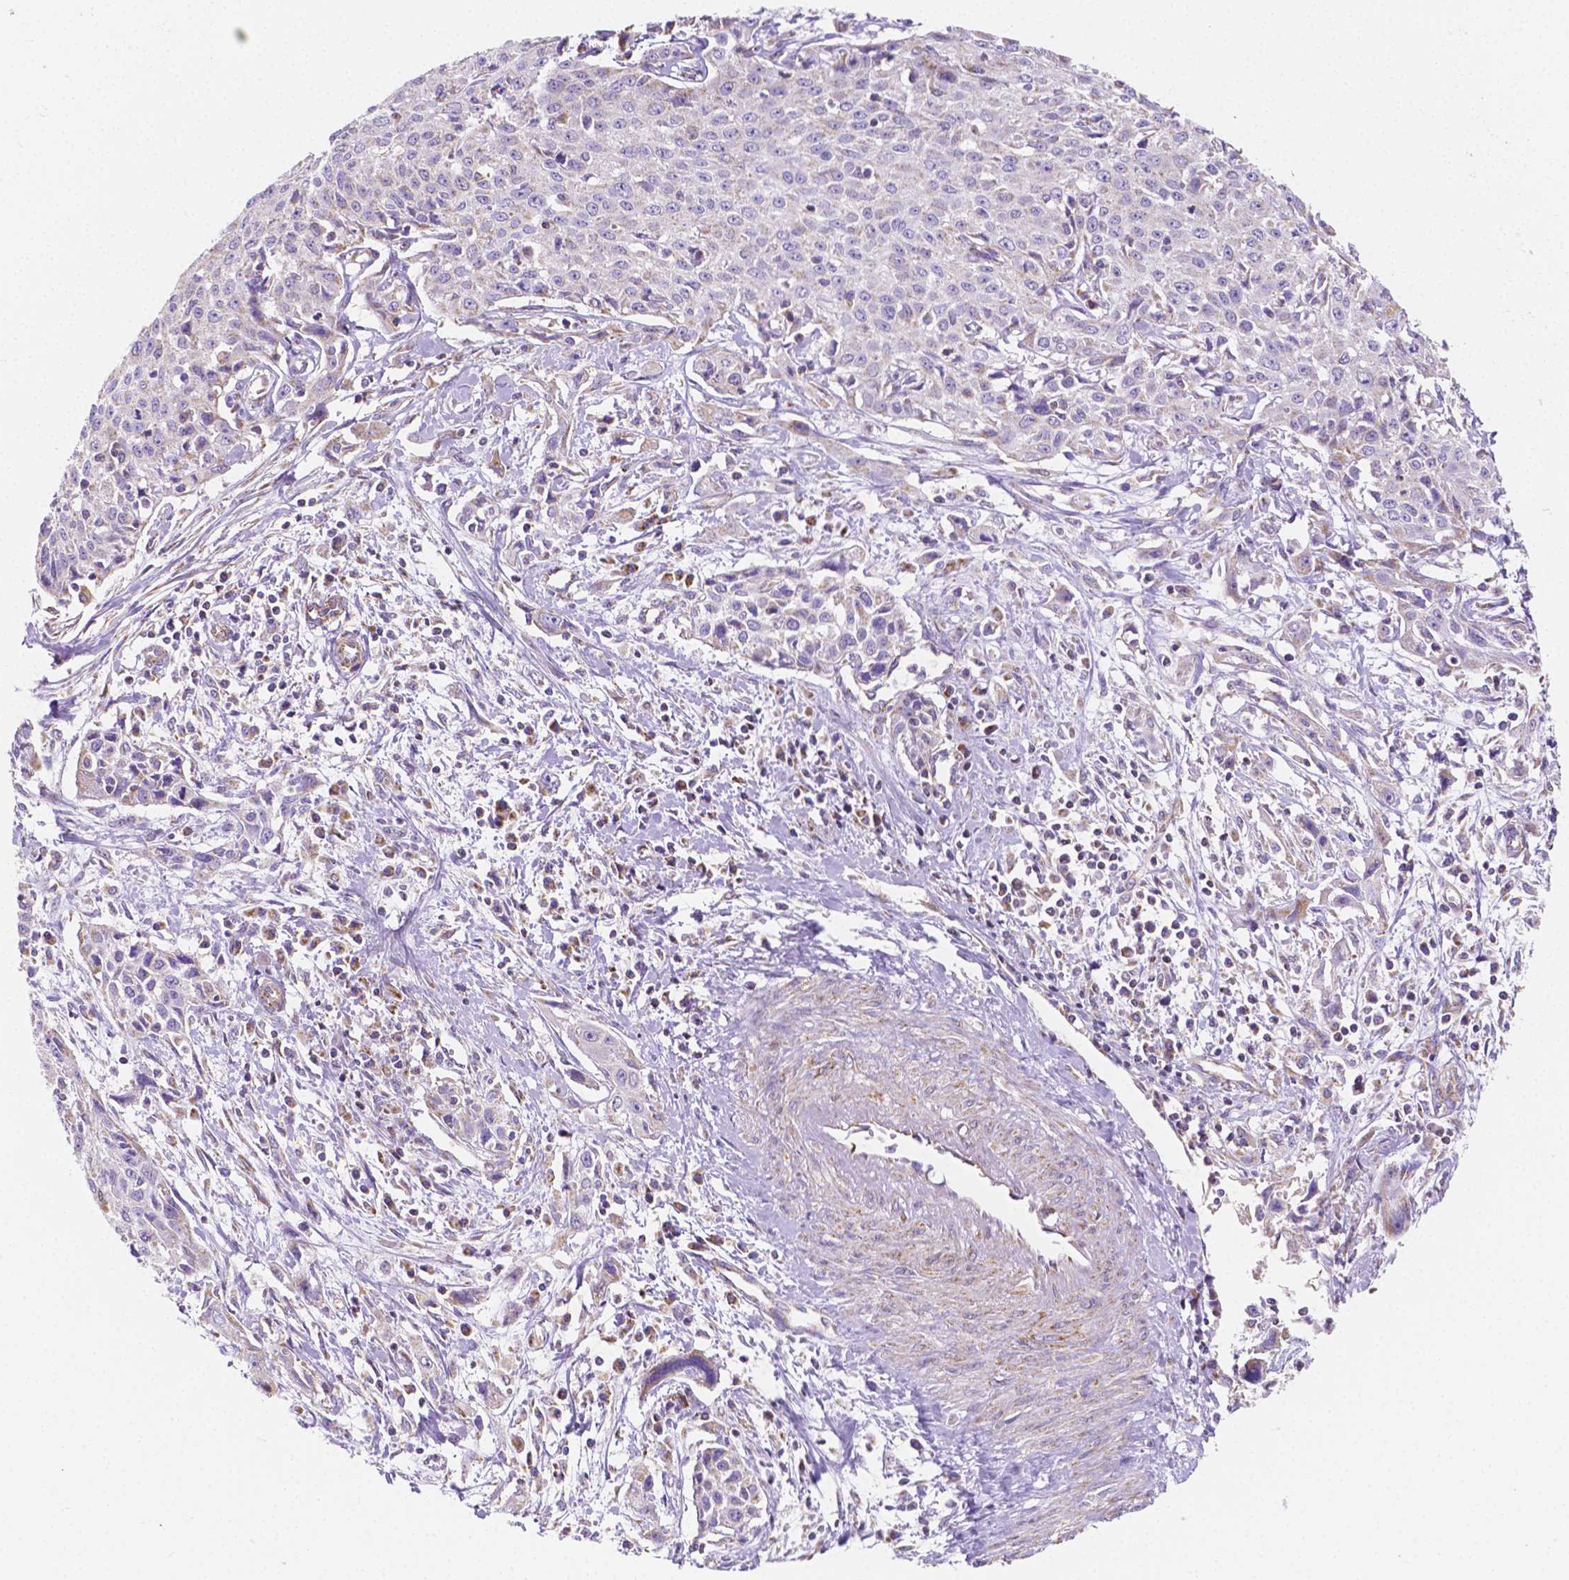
{"staining": {"intensity": "negative", "quantity": "none", "location": "none"}, "tissue": "cervical cancer", "cell_type": "Tumor cells", "image_type": "cancer", "snomed": [{"axis": "morphology", "description": "Squamous cell carcinoma, NOS"}, {"axis": "topography", "description": "Cervix"}], "caption": "This is a histopathology image of immunohistochemistry (IHC) staining of cervical cancer (squamous cell carcinoma), which shows no staining in tumor cells. (DAB immunohistochemistry, high magnification).", "gene": "SGTB", "patient": {"sex": "female", "age": 38}}